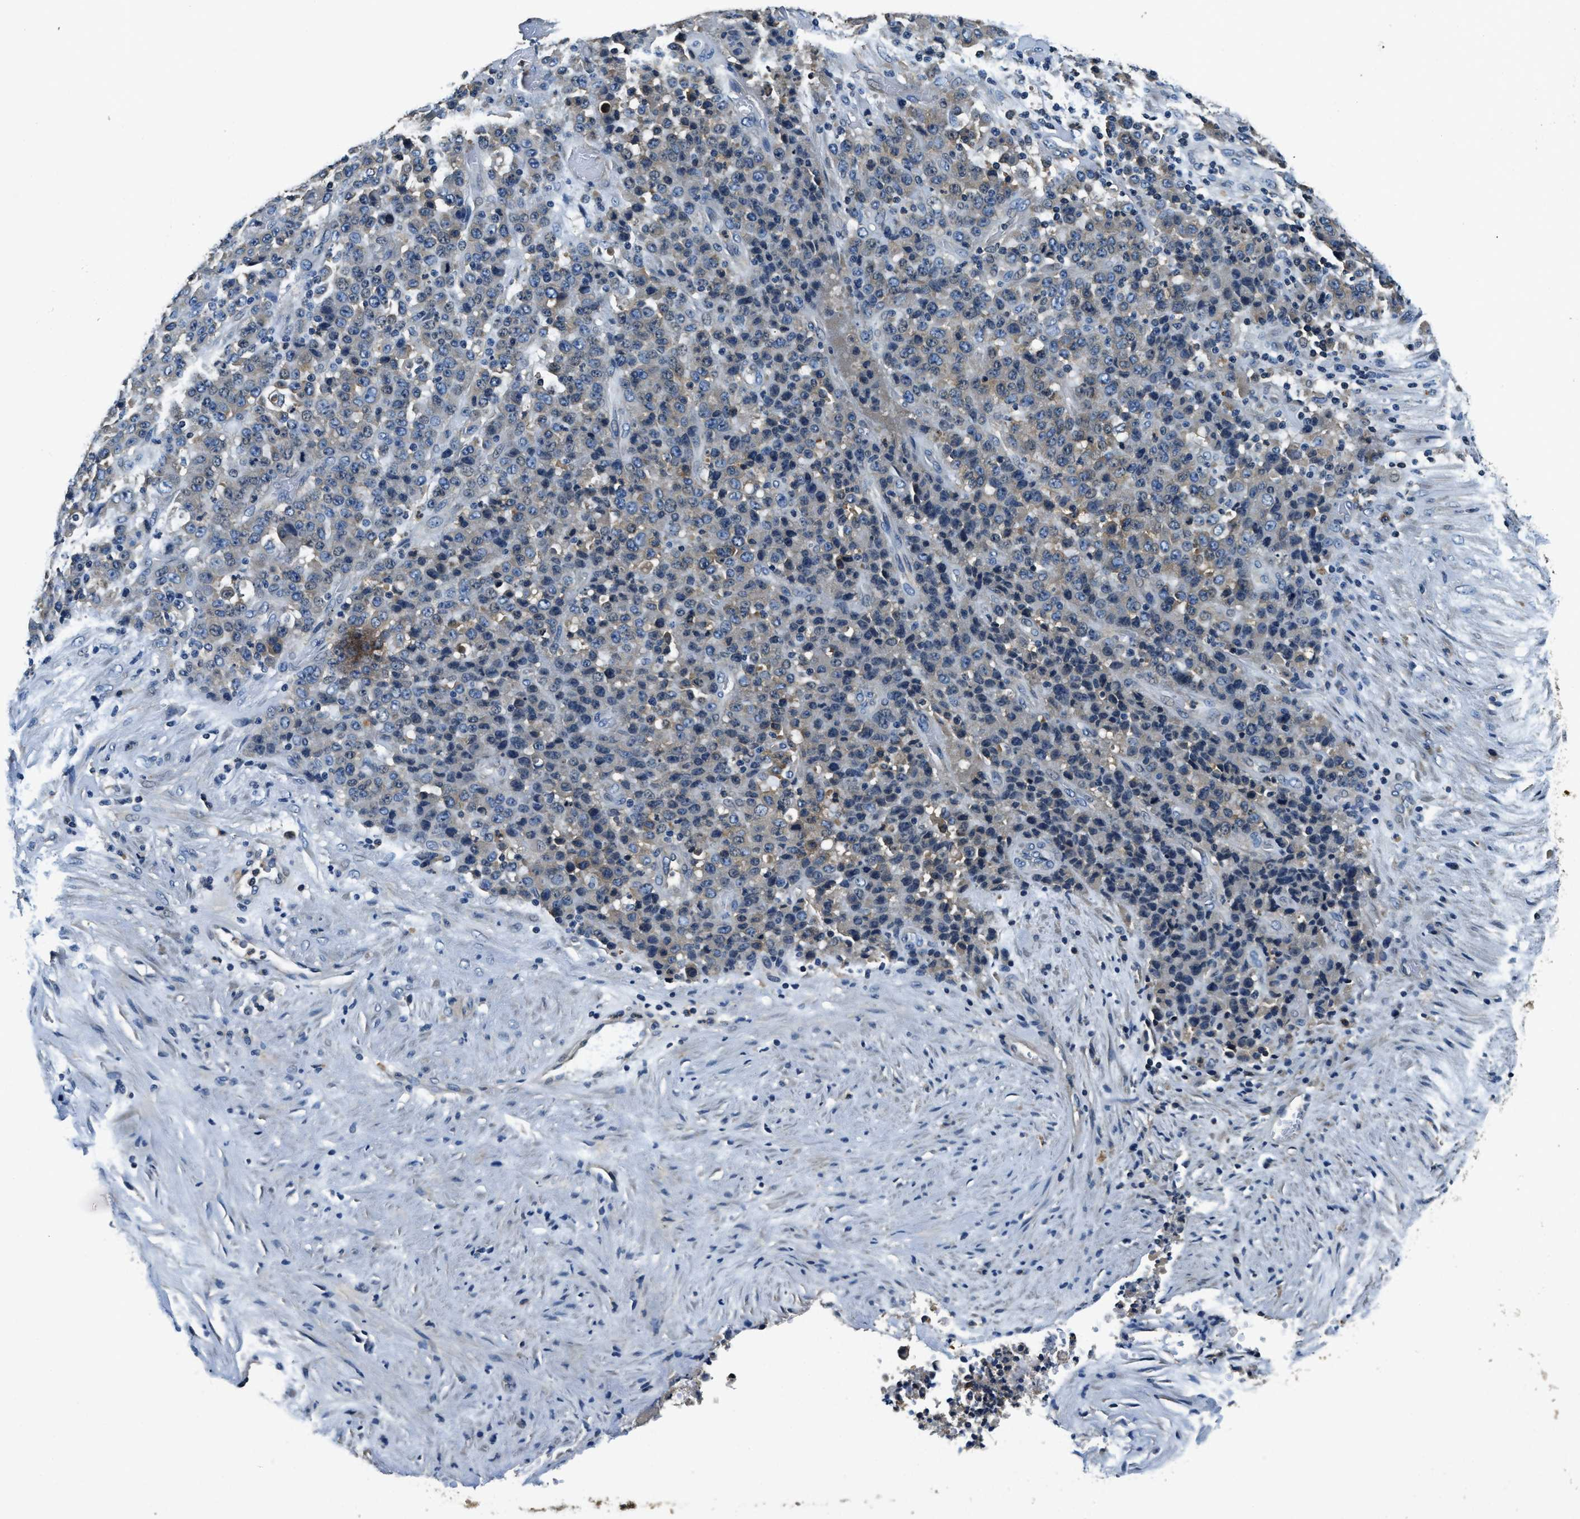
{"staining": {"intensity": "moderate", "quantity": "<25%", "location": "cytoplasmic/membranous"}, "tissue": "stomach cancer", "cell_type": "Tumor cells", "image_type": "cancer", "snomed": [{"axis": "morphology", "description": "Adenocarcinoma, NOS"}, {"axis": "topography", "description": "Stomach"}], "caption": "Tumor cells demonstrate moderate cytoplasmic/membranous positivity in about <25% of cells in adenocarcinoma (stomach).", "gene": "RESF1", "patient": {"sex": "female", "age": 73}}